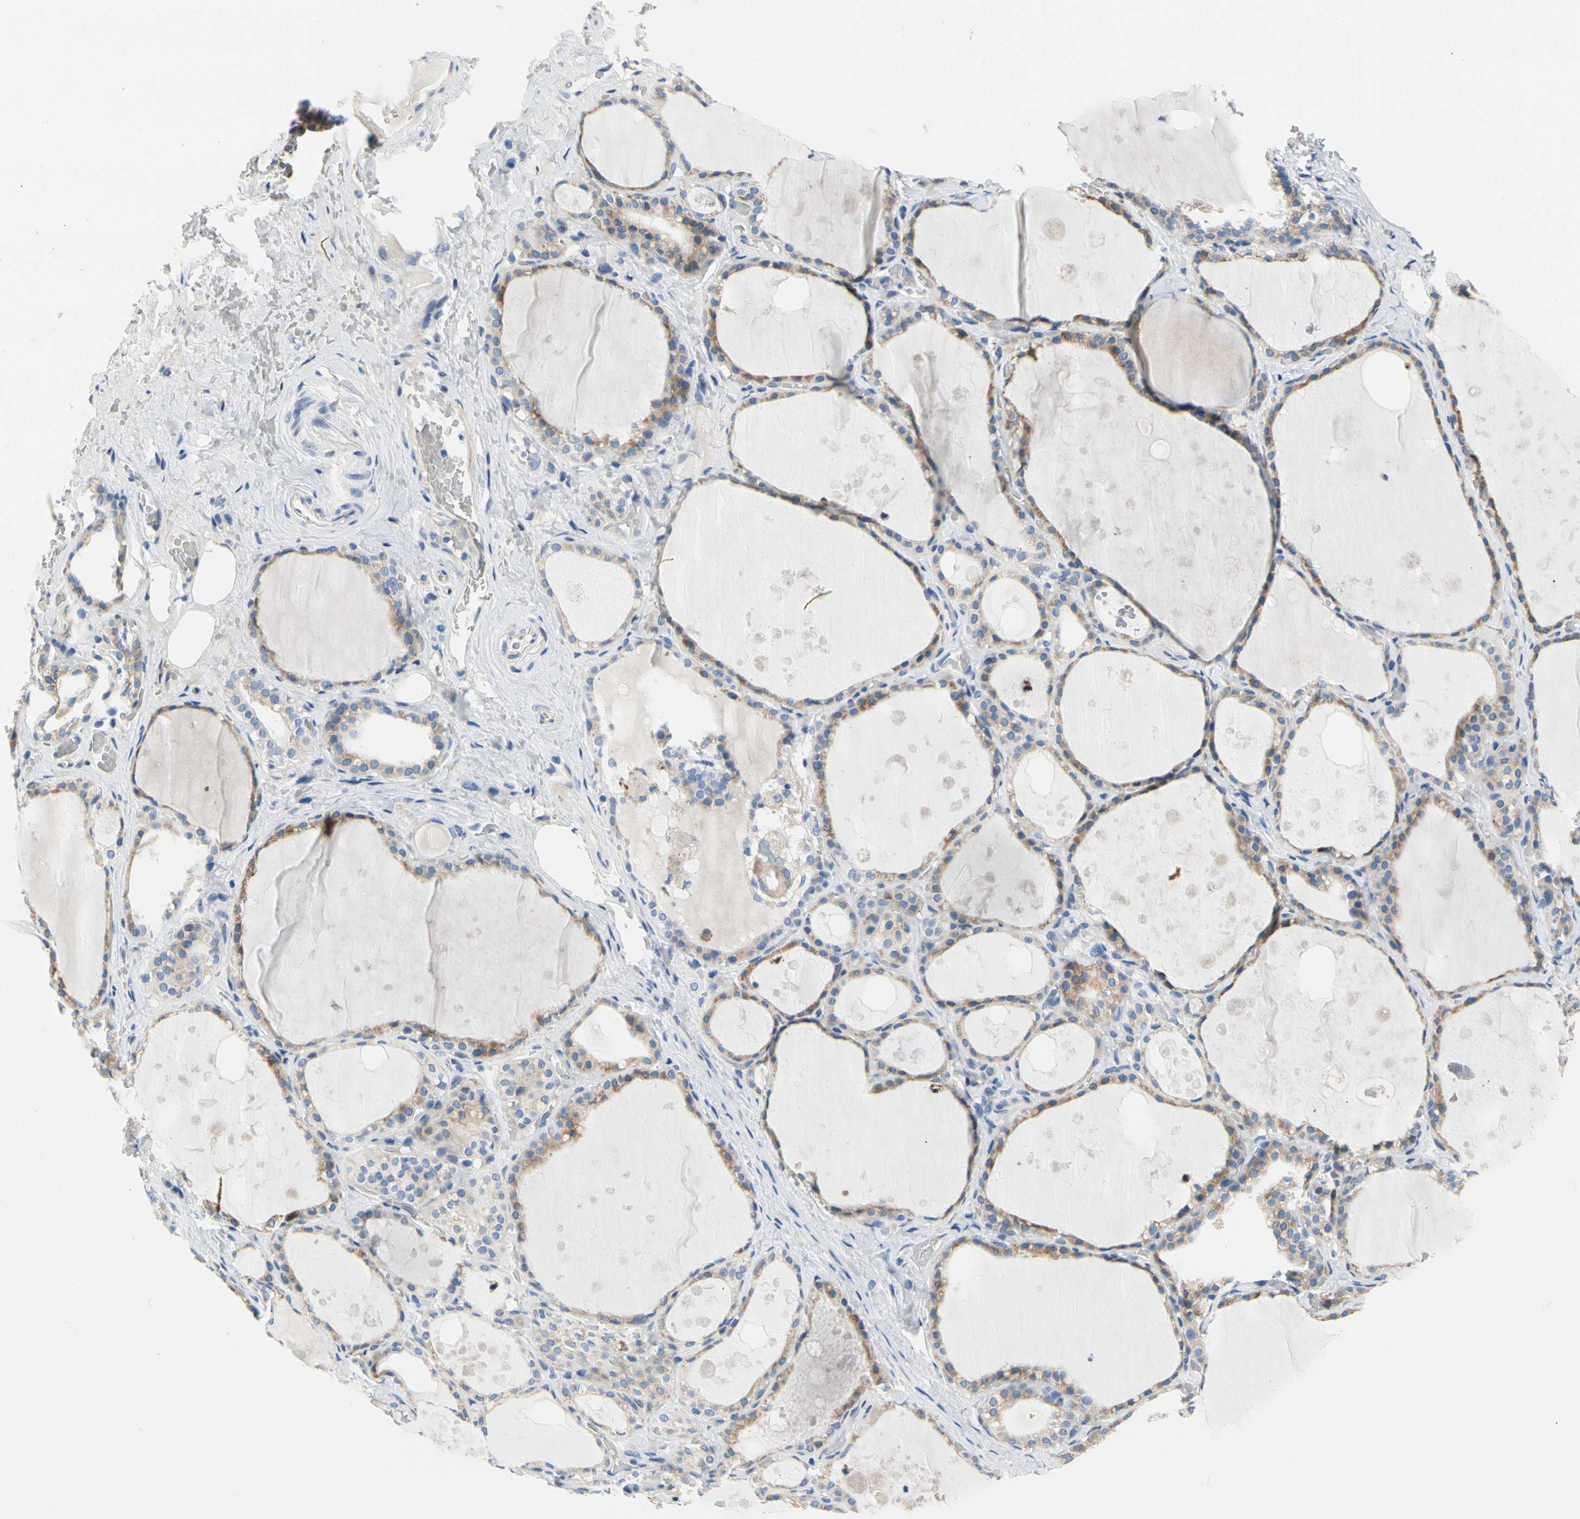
{"staining": {"intensity": "weak", "quantity": ">75%", "location": "cytoplasmic/membranous"}, "tissue": "thyroid gland", "cell_type": "Glandular cells", "image_type": "normal", "snomed": [{"axis": "morphology", "description": "Normal tissue, NOS"}, {"axis": "topography", "description": "Thyroid gland"}], "caption": "Immunohistochemistry (DAB) staining of benign human thyroid gland shows weak cytoplasmic/membranous protein expression in about >75% of glandular cells. The staining was performed using DAB to visualize the protein expression in brown, while the nuclei were stained in blue with hematoxylin (Magnification: 20x).", "gene": "STXBP1", "patient": {"sex": "male", "age": 61}}